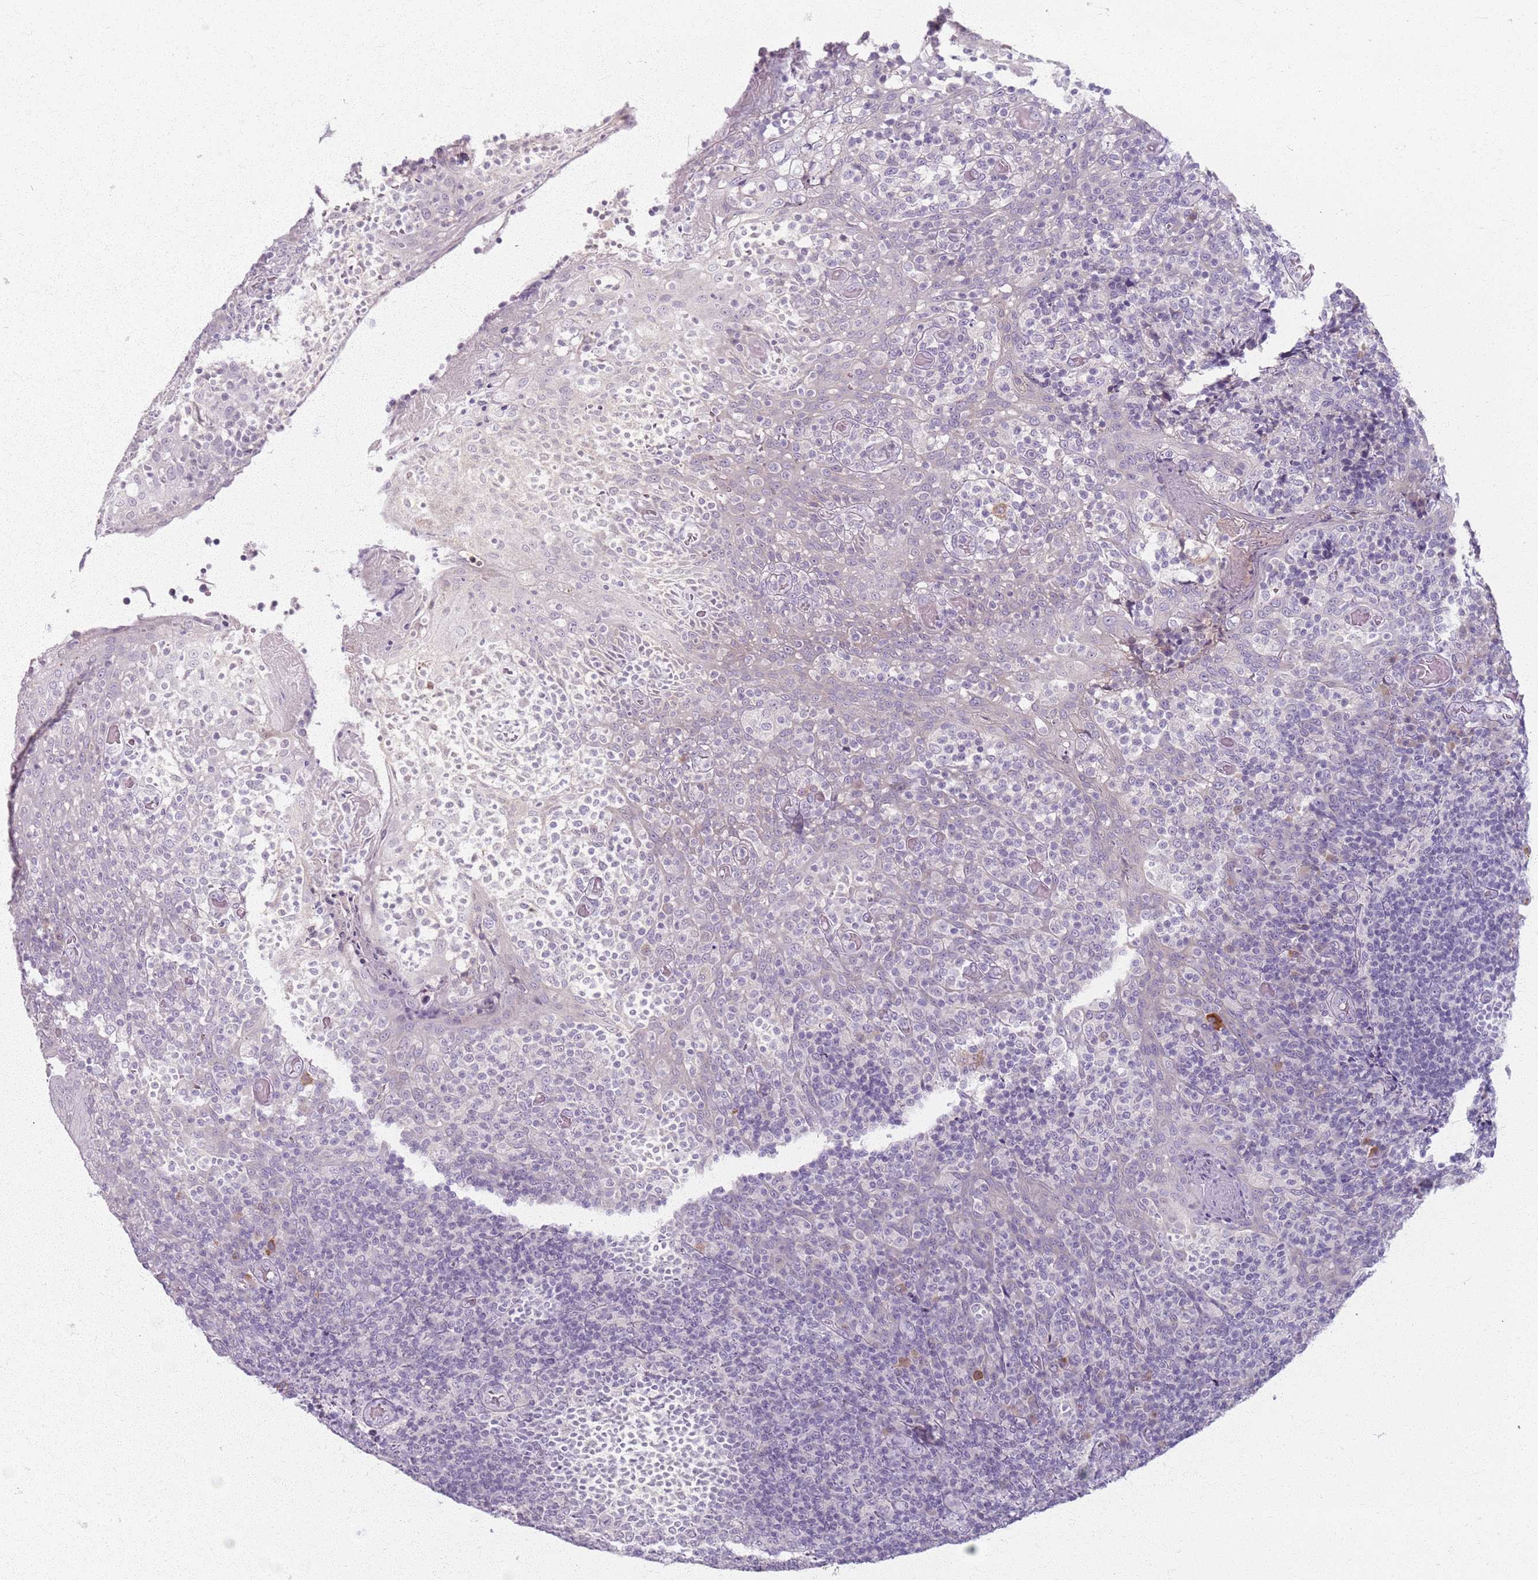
{"staining": {"intensity": "negative", "quantity": "none", "location": "none"}, "tissue": "tonsil", "cell_type": "Germinal center cells", "image_type": "normal", "snomed": [{"axis": "morphology", "description": "Normal tissue, NOS"}, {"axis": "topography", "description": "Tonsil"}], "caption": "Photomicrograph shows no protein staining in germinal center cells of benign tonsil. Nuclei are stained in blue.", "gene": "CRIPT", "patient": {"sex": "female", "age": 19}}